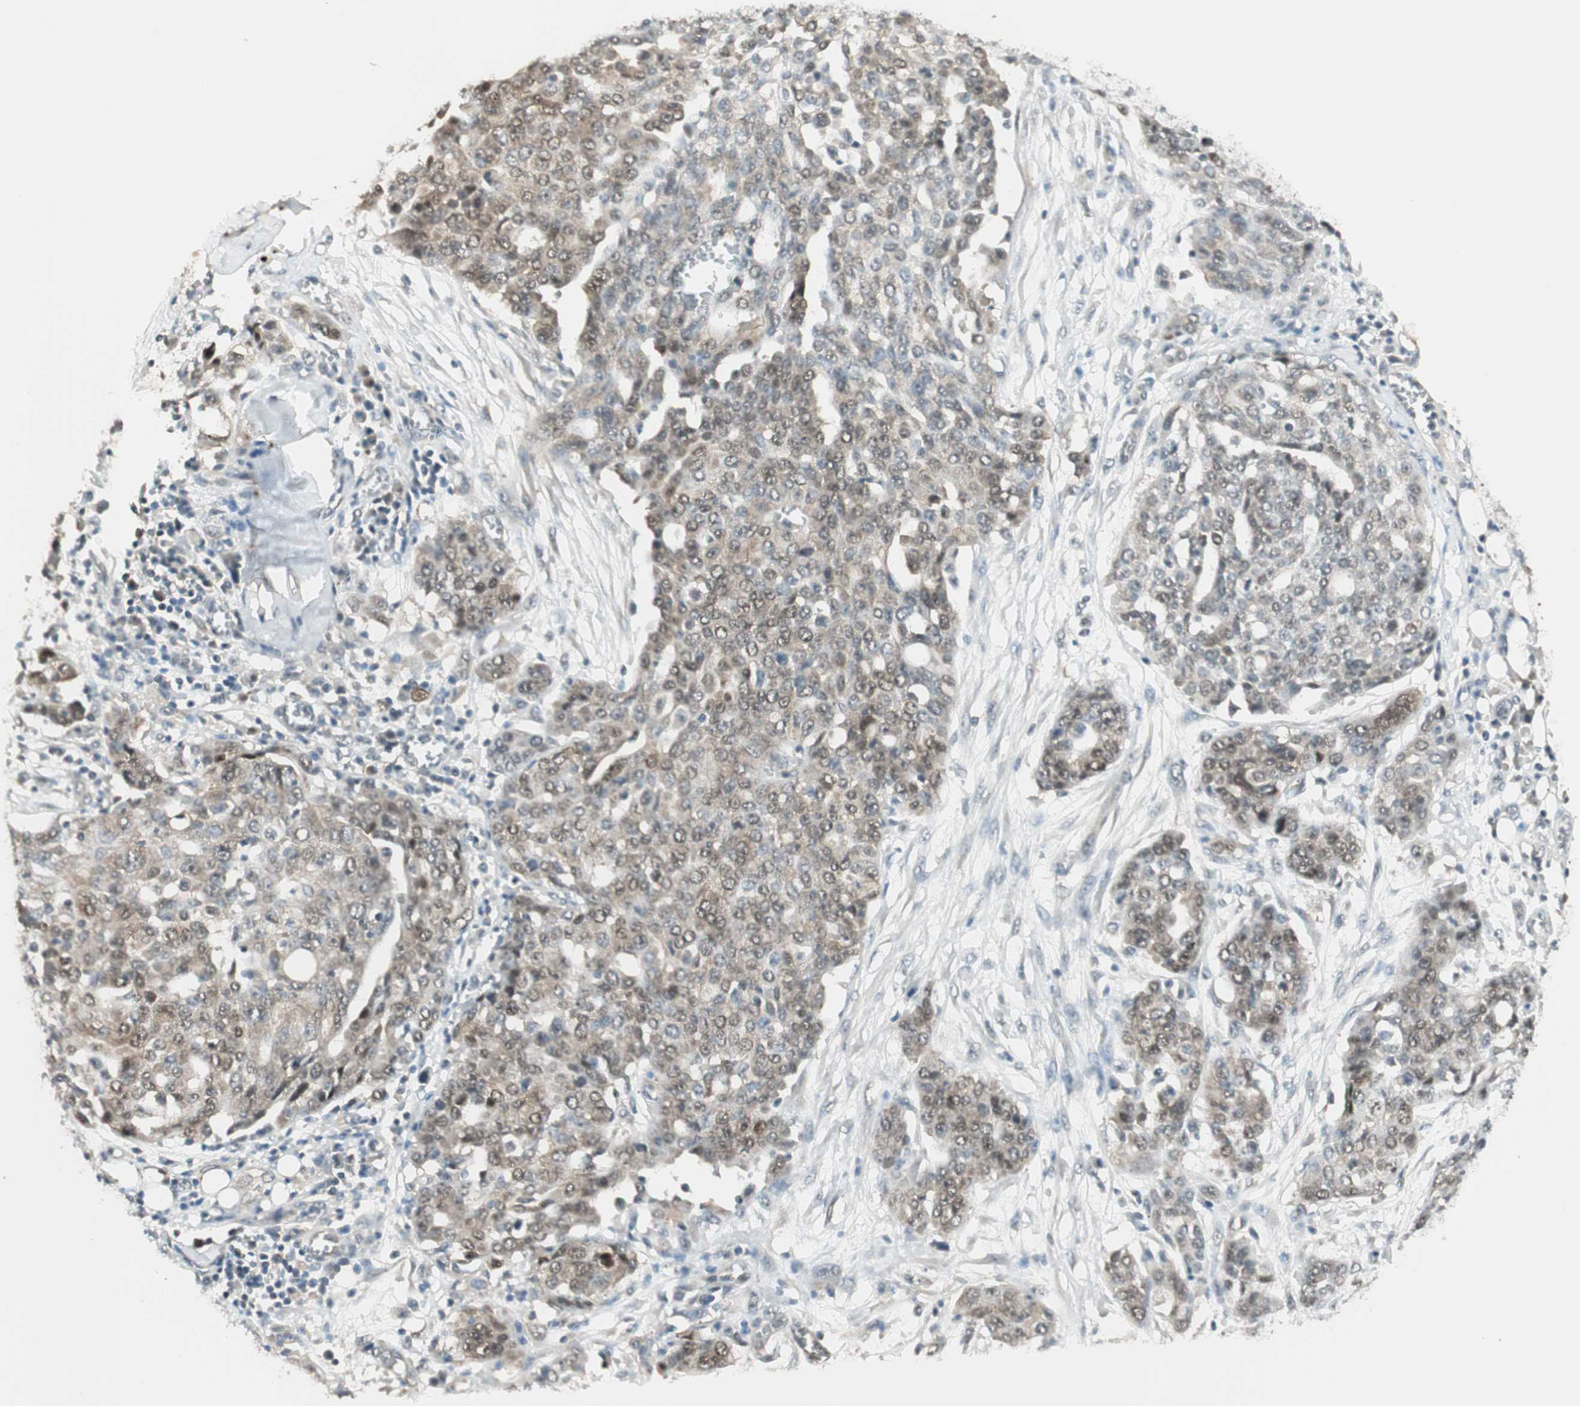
{"staining": {"intensity": "weak", "quantity": "25%-75%", "location": "nuclear"}, "tissue": "ovarian cancer", "cell_type": "Tumor cells", "image_type": "cancer", "snomed": [{"axis": "morphology", "description": "Cystadenocarcinoma, serous, NOS"}, {"axis": "topography", "description": "Soft tissue"}, {"axis": "topography", "description": "Ovary"}], "caption": "Protein staining displays weak nuclear expression in approximately 25%-75% of tumor cells in ovarian cancer. Using DAB (brown) and hematoxylin (blue) stains, captured at high magnification using brightfield microscopy.", "gene": "USP5", "patient": {"sex": "female", "age": 57}}